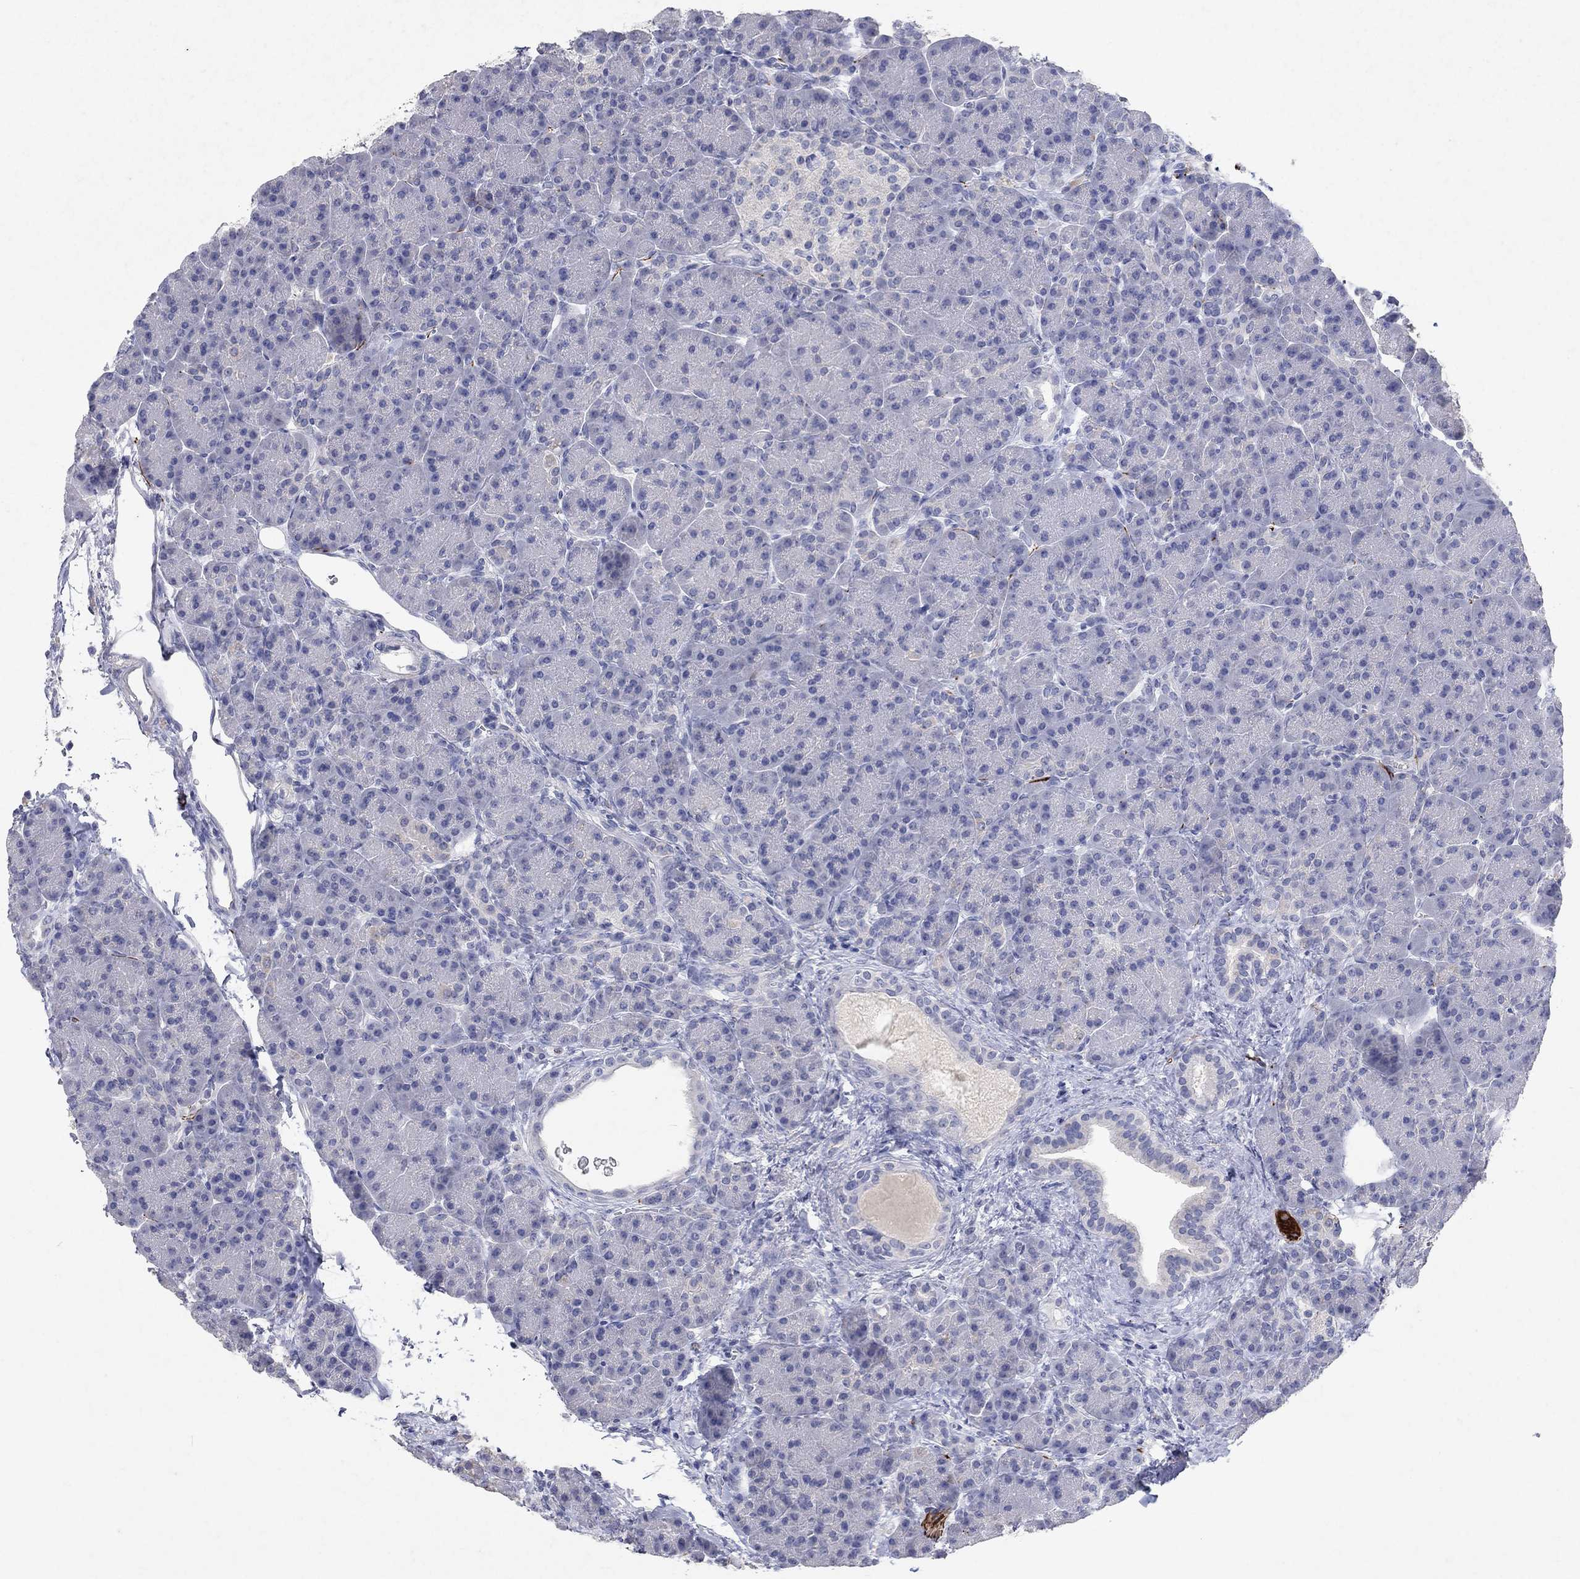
{"staining": {"intensity": "negative", "quantity": "none", "location": "none"}, "tissue": "pancreas", "cell_type": "Exocrine glandular cells", "image_type": "normal", "snomed": [{"axis": "morphology", "description": "Normal tissue, NOS"}, {"axis": "topography", "description": "Pancreas"}], "caption": "Human pancreas stained for a protein using IHC reveals no expression in exocrine glandular cells.", "gene": "KRT40", "patient": {"sex": "female", "age": 63}}